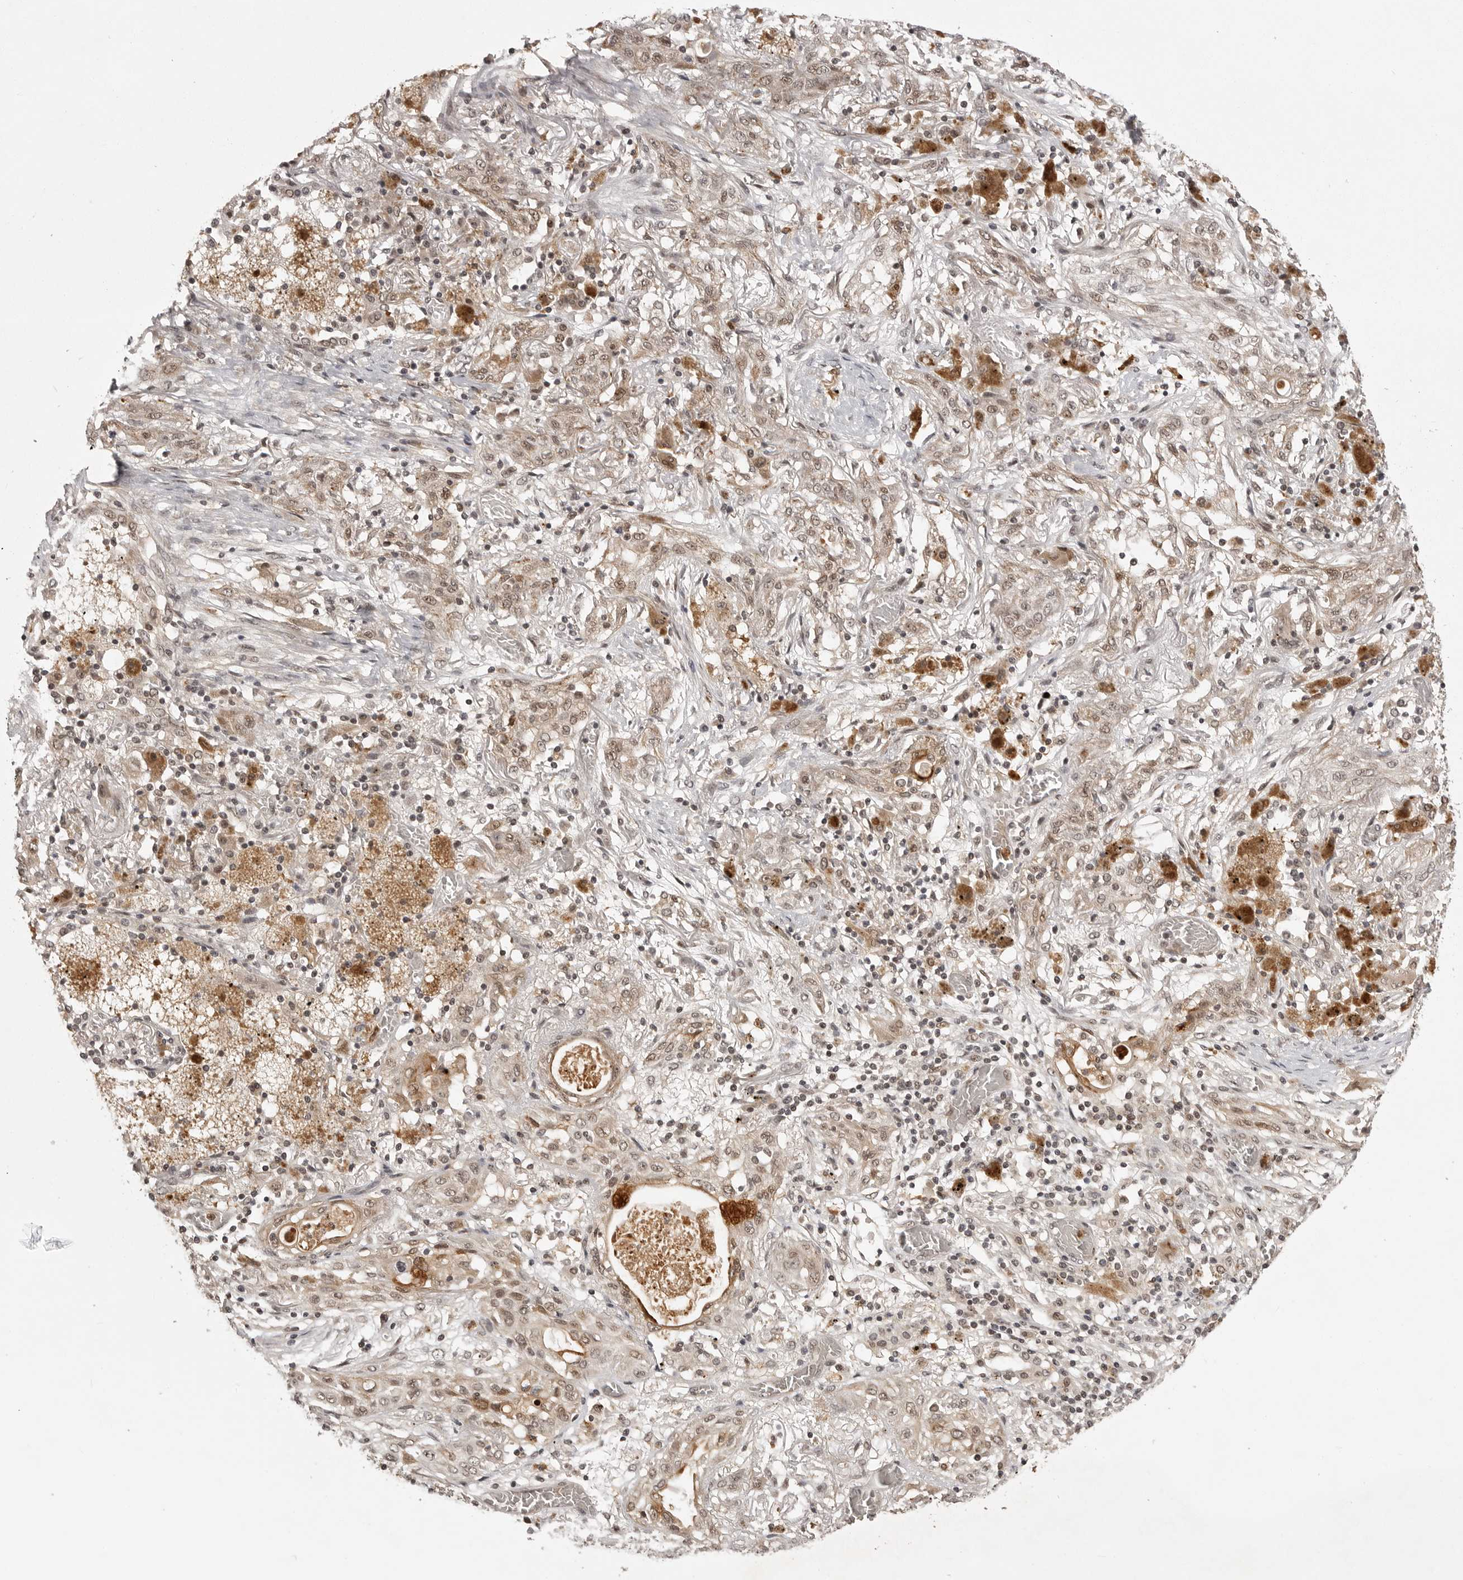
{"staining": {"intensity": "moderate", "quantity": ">75%", "location": "cytoplasmic/membranous,nuclear"}, "tissue": "lung cancer", "cell_type": "Tumor cells", "image_type": "cancer", "snomed": [{"axis": "morphology", "description": "Squamous cell carcinoma, NOS"}, {"axis": "topography", "description": "Lung"}], "caption": "A brown stain highlights moderate cytoplasmic/membranous and nuclear positivity of a protein in lung squamous cell carcinoma tumor cells.", "gene": "PEG3", "patient": {"sex": "female", "age": 47}}